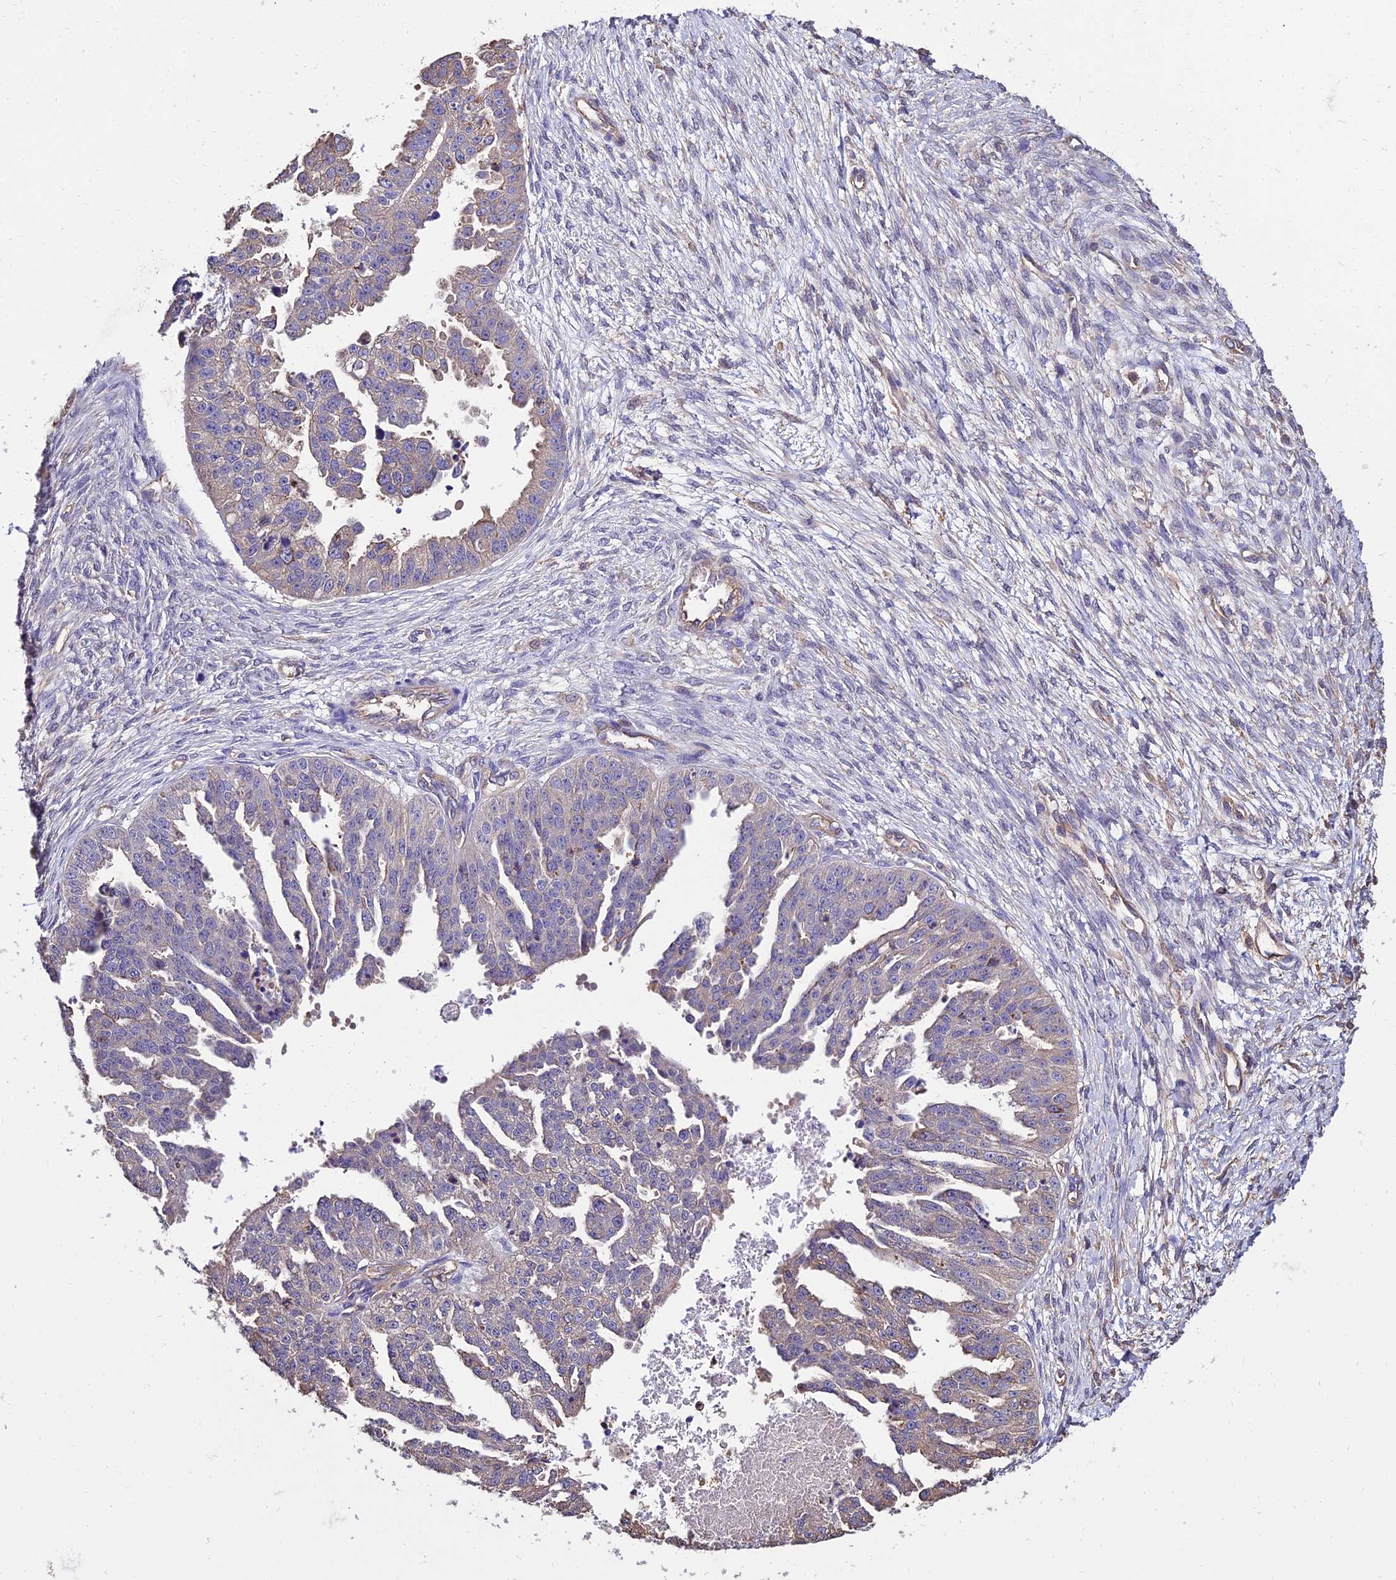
{"staining": {"intensity": "negative", "quantity": "none", "location": "none"}, "tissue": "ovarian cancer", "cell_type": "Tumor cells", "image_type": "cancer", "snomed": [{"axis": "morphology", "description": "Cystadenocarcinoma, serous, NOS"}, {"axis": "topography", "description": "Ovary"}], "caption": "High power microscopy photomicrograph of an immunohistochemistry (IHC) histopathology image of ovarian serous cystadenocarcinoma, revealing no significant positivity in tumor cells.", "gene": "CALM2", "patient": {"sex": "female", "age": 58}}